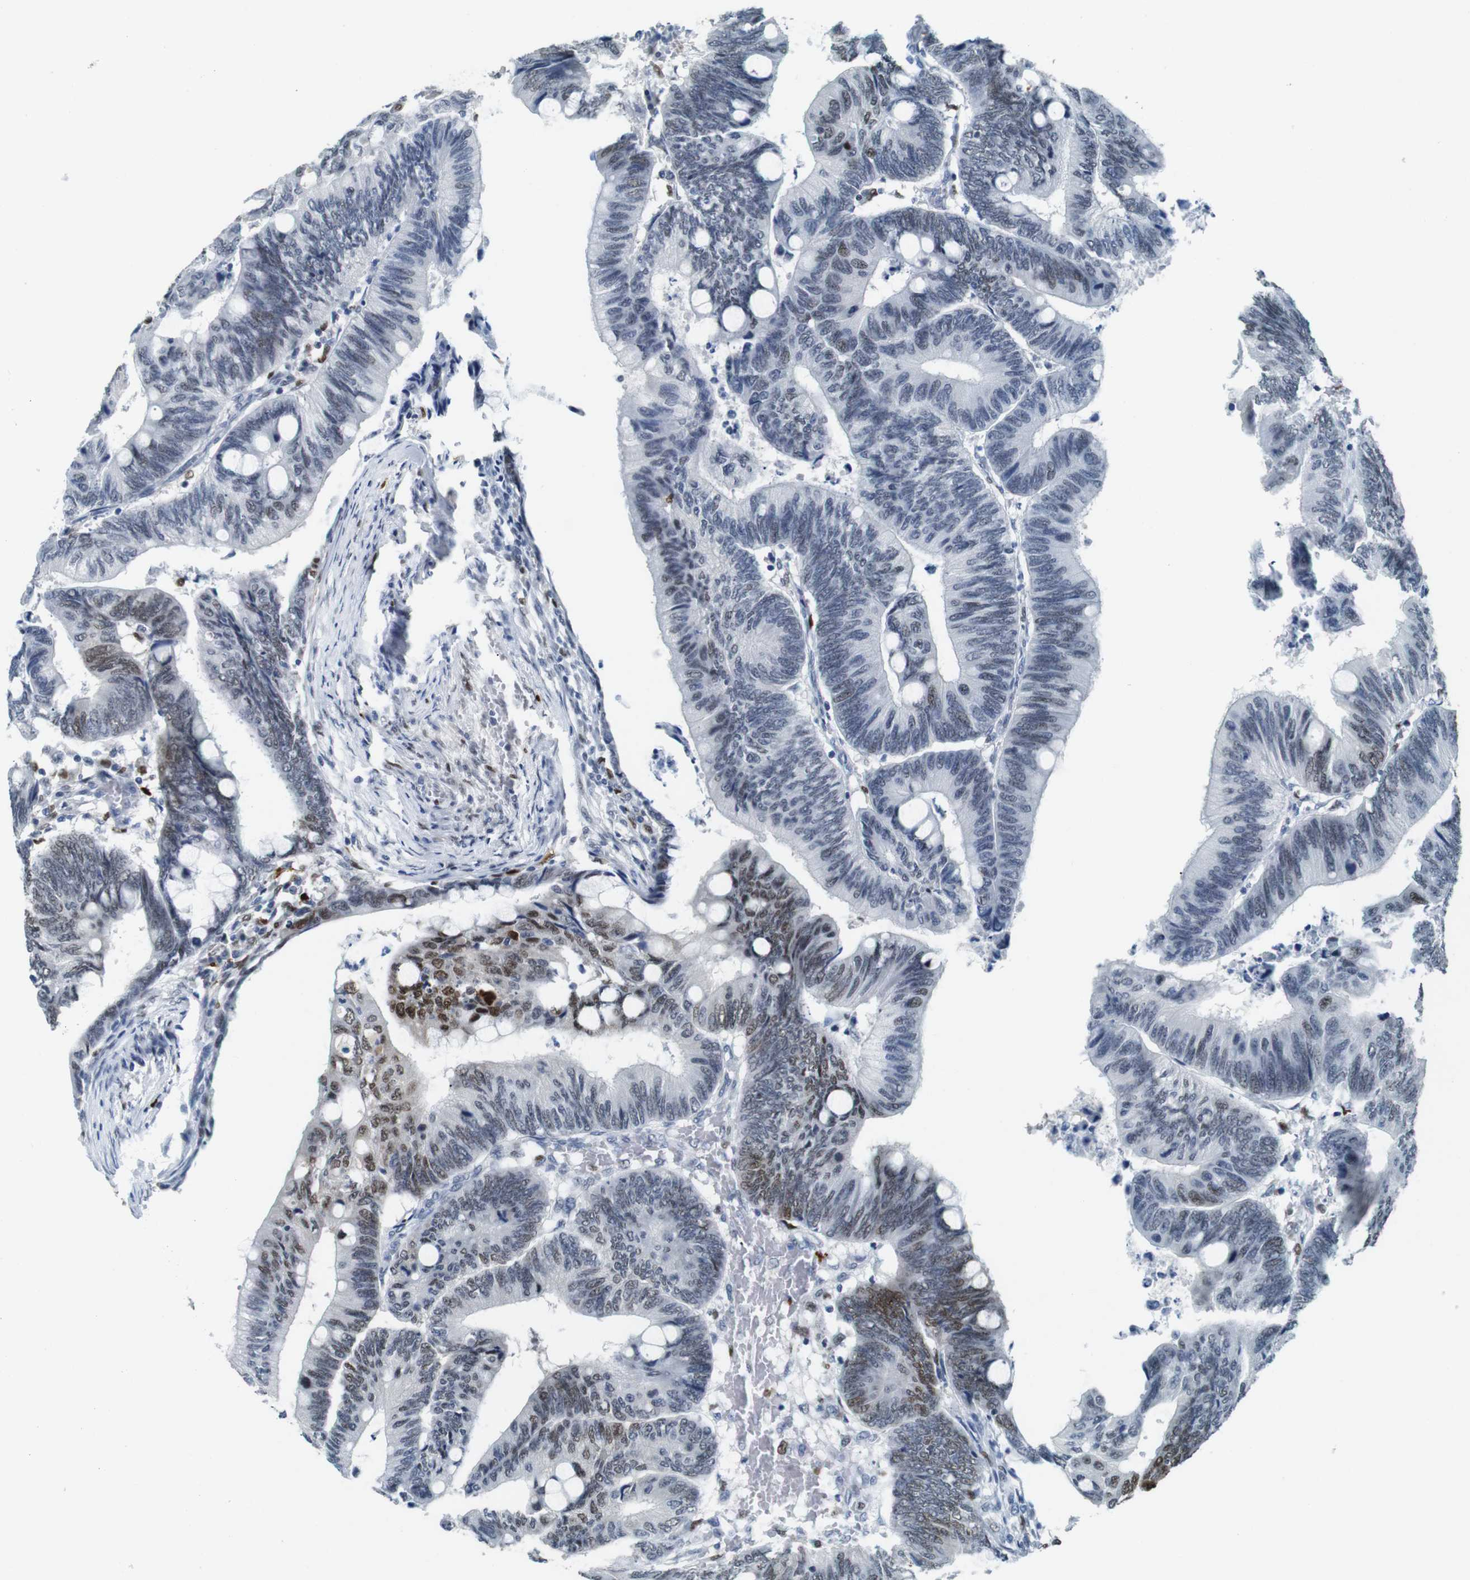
{"staining": {"intensity": "moderate", "quantity": "<25%", "location": "nuclear"}, "tissue": "colorectal cancer", "cell_type": "Tumor cells", "image_type": "cancer", "snomed": [{"axis": "morphology", "description": "Normal tissue, NOS"}, {"axis": "morphology", "description": "Adenocarcinoma, NOS"}, {"axis": "topography", "description": "Rectum"}, {"axis": "topography", "description": "Peripheral nerve tissue"}], "caption": "Immunohistochemistry (IHC) of colorectal adenocarcinoma shows low levels of moderate nuclear staining in about <25% of tumor cells. The protein is stained brown, and the nuclei are stained in blue (DAB (3,3'-diaminobenzidine) IHC with brightfield microscopy, high magnification).", "gene": "IRF8", "patient": {"sex": "male", "age": 92}}